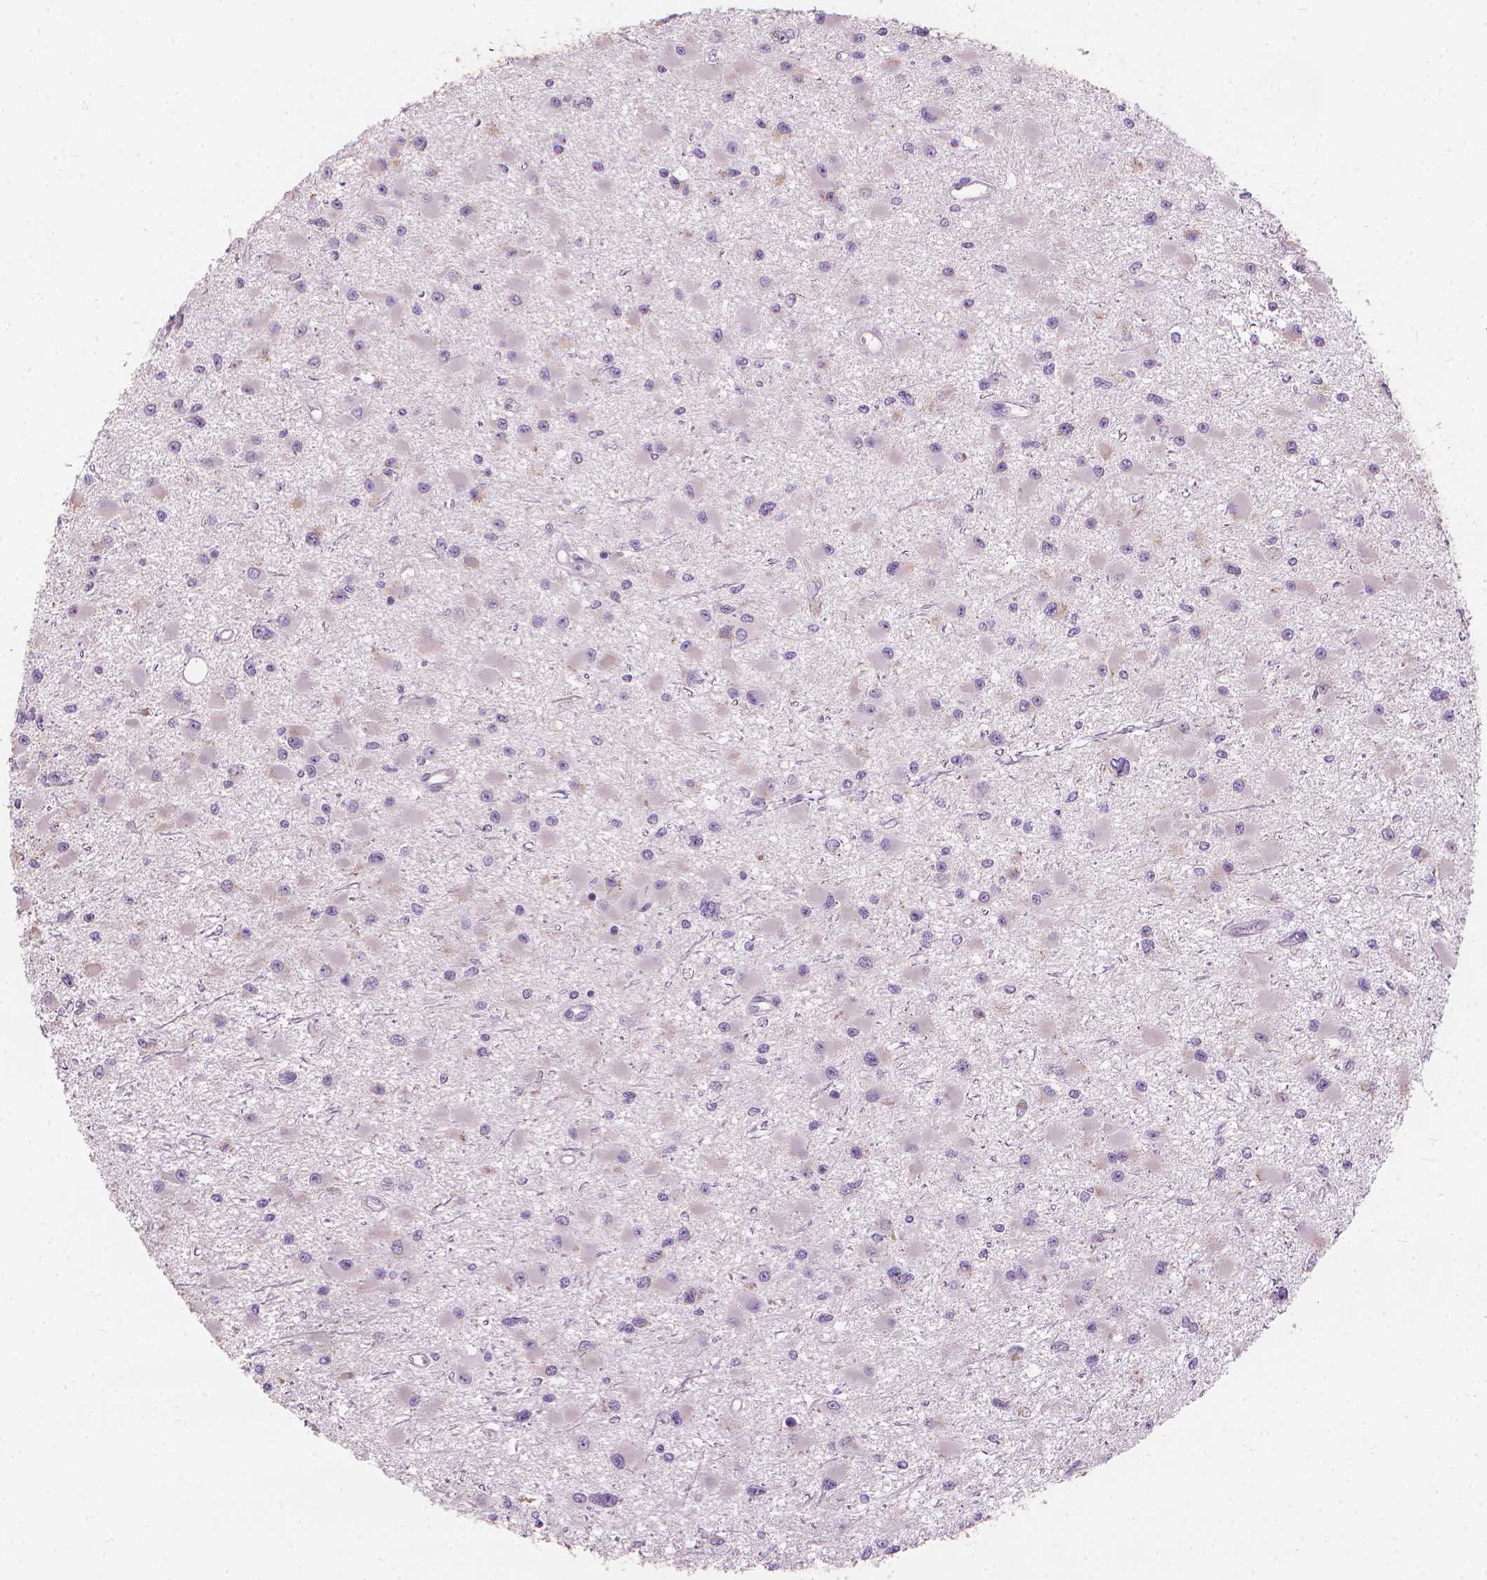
{"staining": {"intensity": "negative", "quantity": "none", "location": "none"}, "tissue": "glioma", "cell_type": "Tumor cells", "image_type": "cancer", "snomed": [{"axis": "morphology", "description": "Glioma, malignant, High grade"}, {"axis": "topography", "description": "Brain"}], "caption": "Immunohistochemistry (IHC) image of malignant glioma (high-grade) stained for a protein (brown), which exhibits no positivity in tumor cells. (DAB (3,3'-diaminobenzidine) immunohistochemistry with hematoxylin counter stain).", "gene": "GPRC5A", "patient": {"sex": "male", "age": 54}}